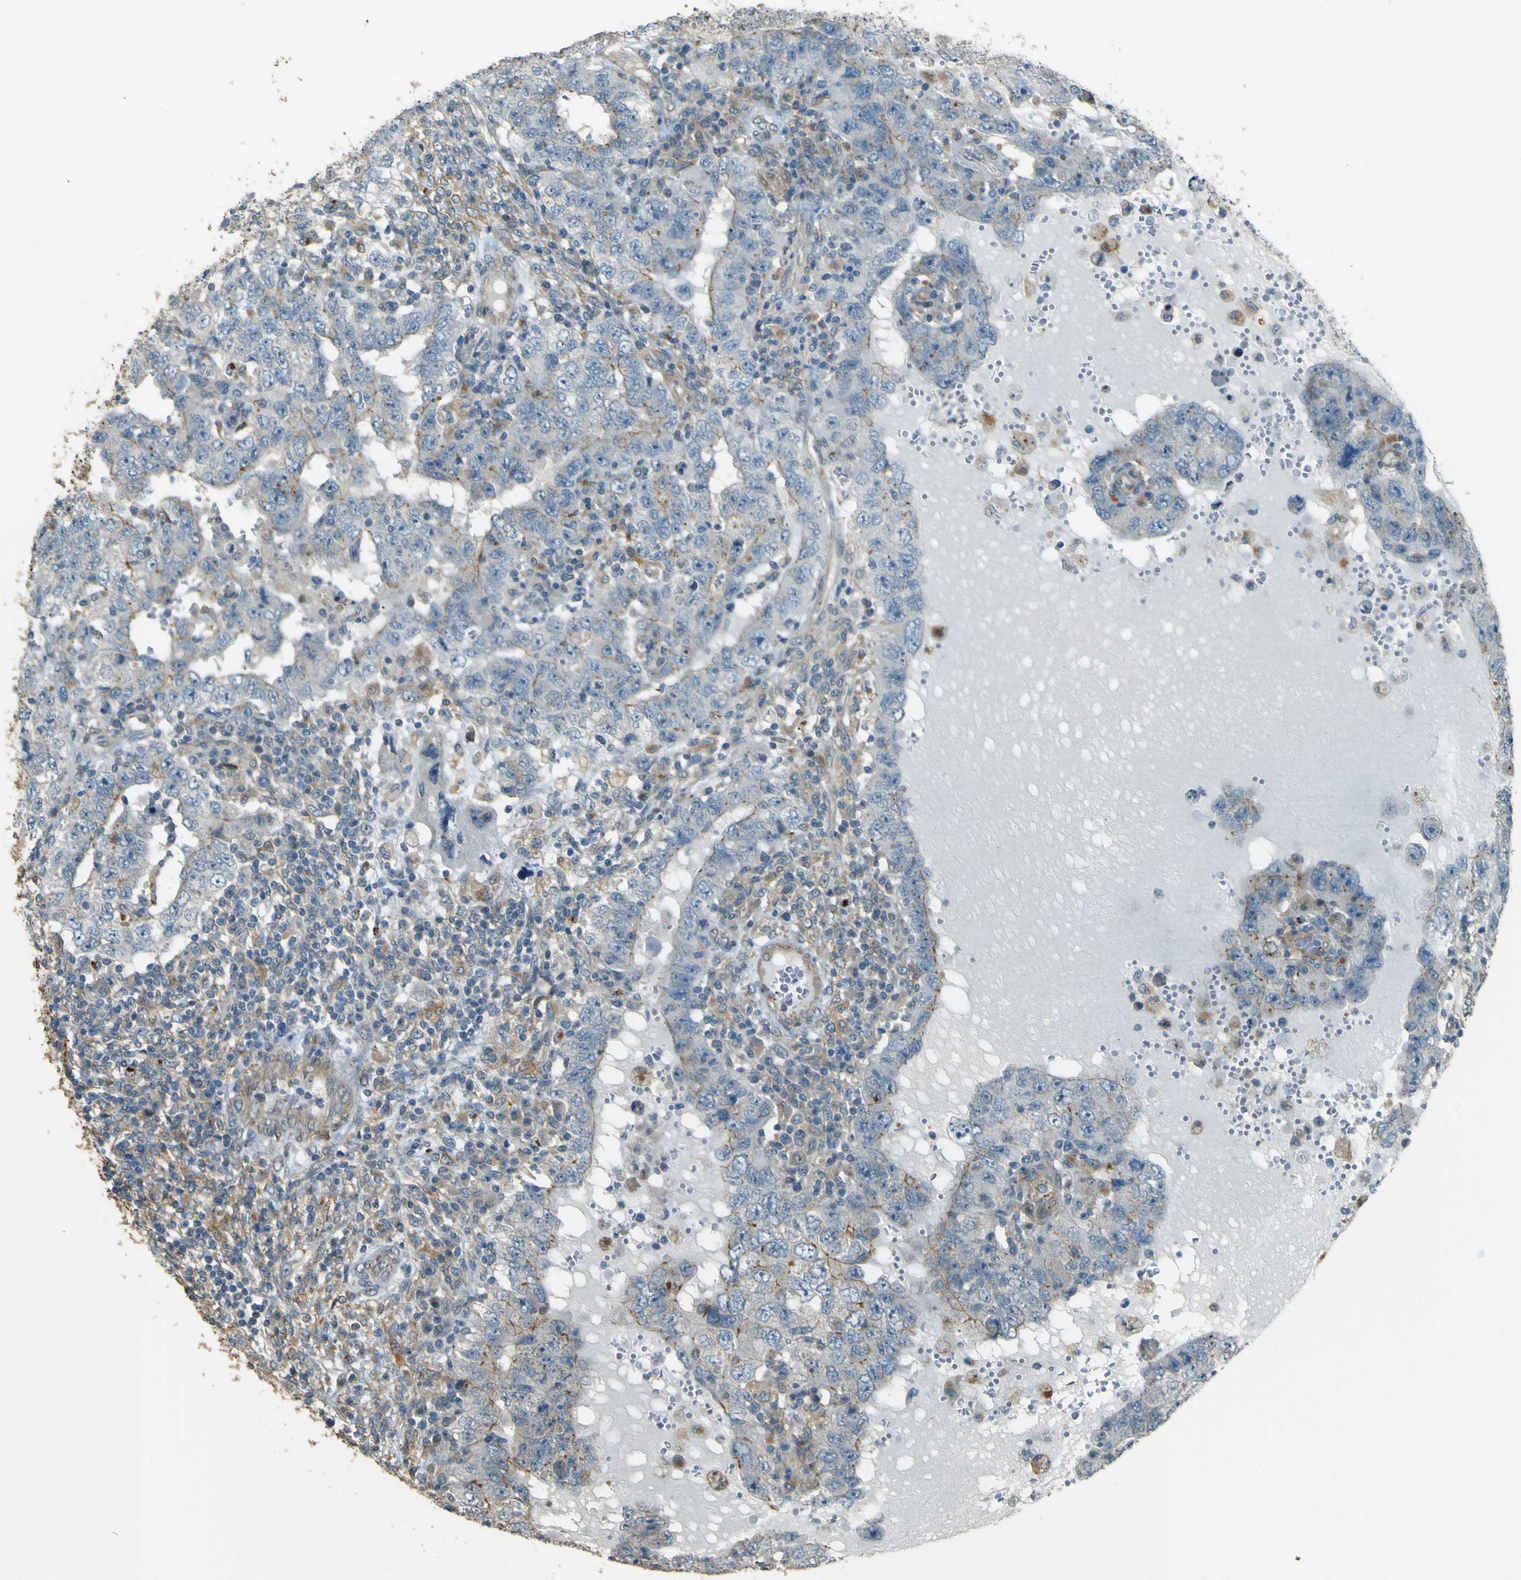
{"staining": {"intensity": "moderate", "quantity": "<25%", "location": "cytoplasmic/membranous"}, "tissue": "testis cancer", "cell_type": "Tumor cells", "image_type": "cancer", "snomed": [{"axis": "morphology", "description": "Carcinoma, Embryonal, NOS"}, {"axis": "topography", "description": "Testis"}], "caption": "High-power microscopy captured an immunohistochemistry (IHC) image of testis embryonal carcinoma, revealing moderate cytoplasmic/membranous expression in about <25% of tumor cells.", "gene": "NEXN", "patient": {"sex": "male", "age": 26}}